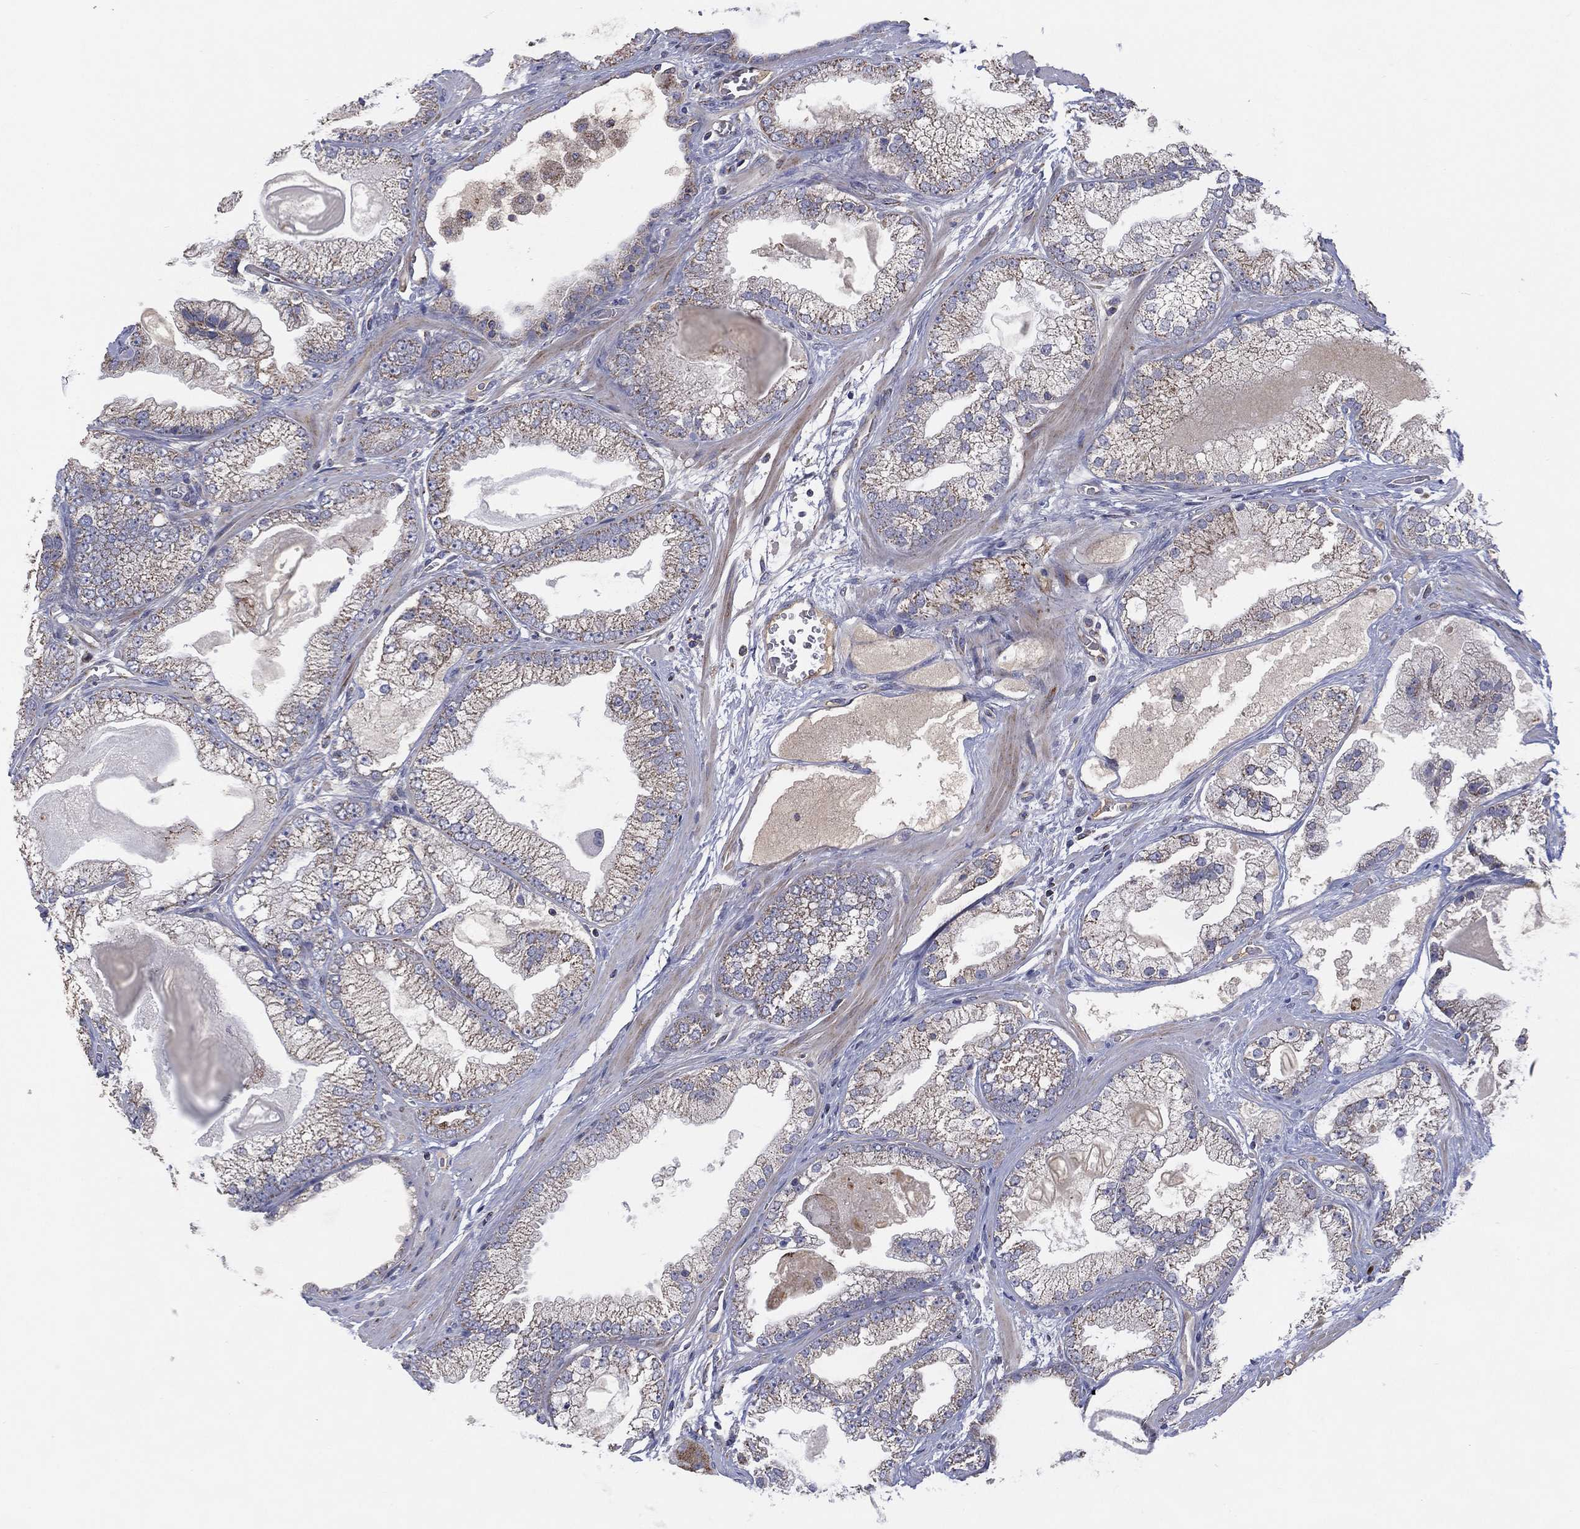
{"staining": {"intensity": "weak", "quantity": "25%-75%", "location": "cytoplasmic/membranous"}, "tissue": "prostate cancer", "cell_type": "Tumor cells", "image_type": "cancer", "snomed": [{"axis": "morphology", "description": "Adenocarcinoma, Low grade"}, {"axis": "topography", "description": "Prostate"}], "caption": "Prostate adenocarcinoma (low-grade) stained for a protein reveals weak cytoplasmic/membranous positivity in tumor cells.", "gene": "PPP2R5A", "patient": {"sex": "male", "age": 57}}